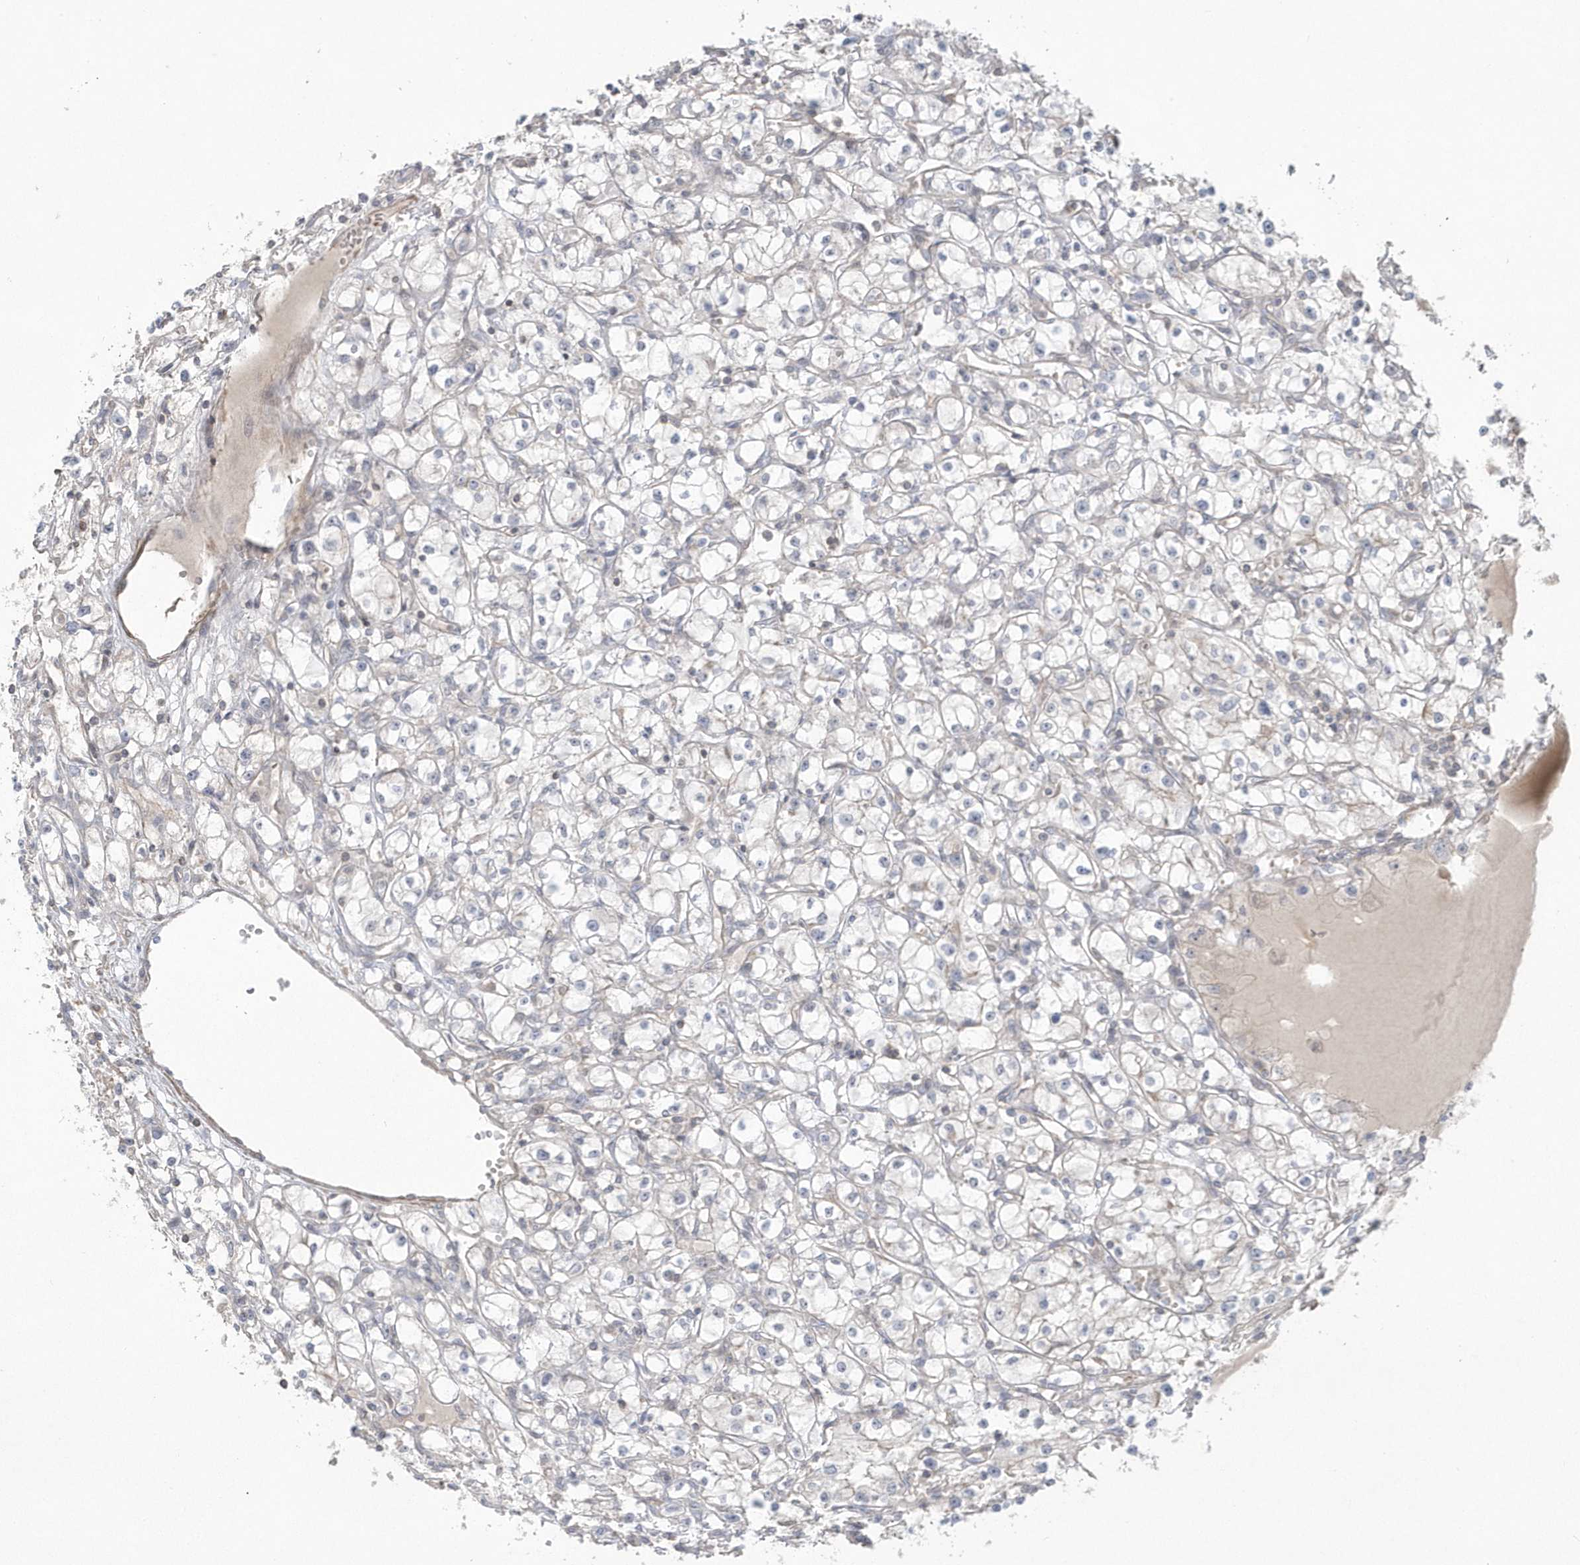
{"staining": {"intensity": "negative", "quantity": "none", "location": "none"}, "tissue": "renal cancer", "cell_type": "Tumor cells", "image_type": "cancer", "snomed": [{"axis": "morphology", "description": "Adenocarcinoma, NOS"}, {"axis": "topography", "description": "Kidney"}], "caption": "There is no significant positivity in tumor cells of renal adenocarcinoma.", "gene": "ARMC8", "patient": {"sex": "male", "age": 56}}